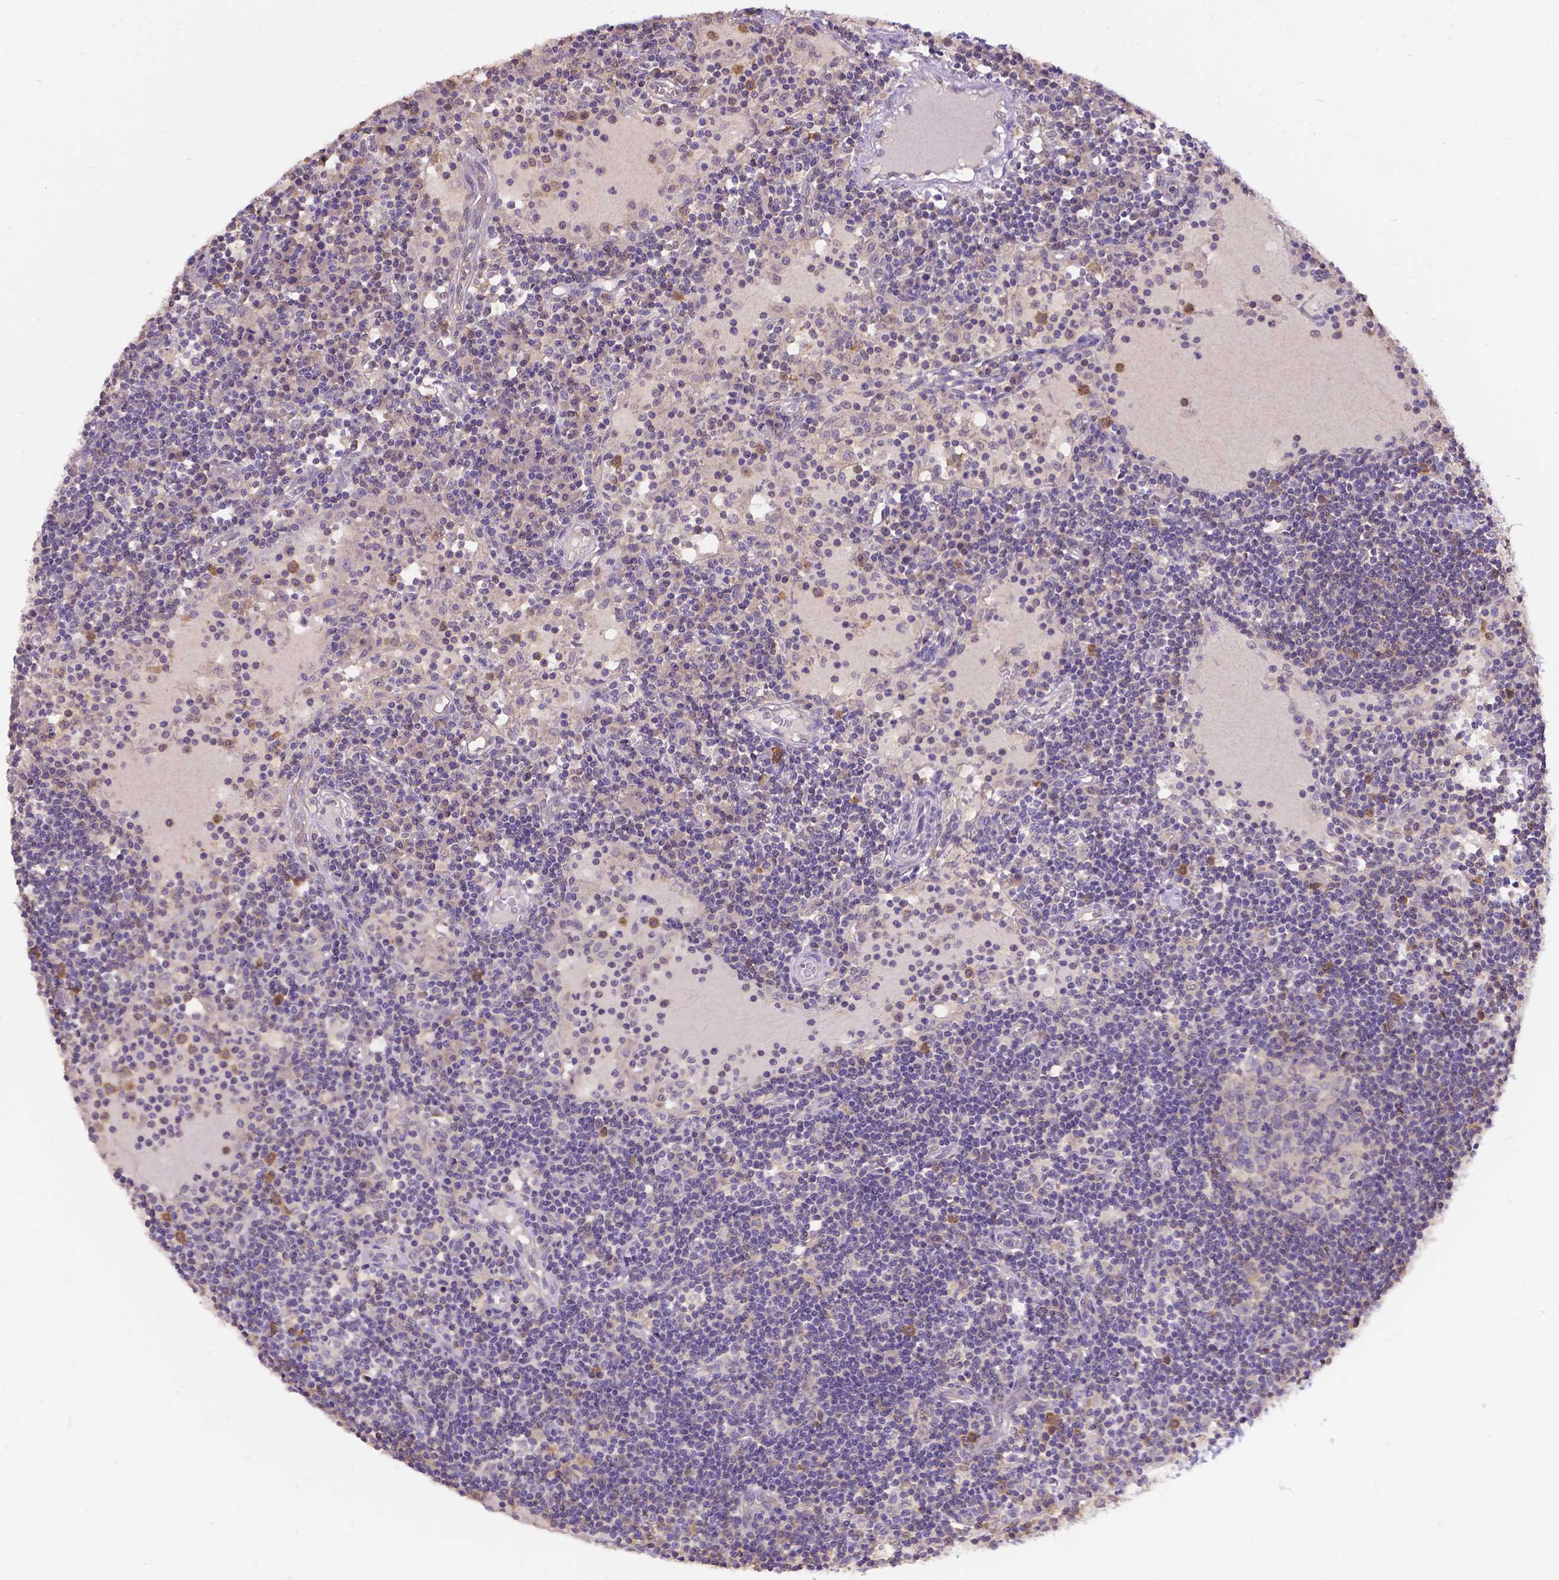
{"staining": {"intensity": "weak", "quantity": ">75%", "location": "cytoplasmic/membranous"}, "tissue": "lymph node", "cell_type": "Germinal center cells", "image_type": "normal", "snomed": [{"axis": "morphology", "description": "Normal tissue, NOS"}, {"axis": "topography", "description": "Lymph node"}], "caption": "DAB (3,3'-diaminobenzidine) immunohistochemical staining of normal human lymph node reveals weak cytoplasmic/membranous protein staining in approximately >75% of germinal center cells. Using DAB (3,3'-diaminobenzidine) (brown) and hematoxylin (blue) stains, captured at high magnification using brightfield microscopy.", "gene": "DENND6A", "patient": {"sex": "female", "age": 72}}